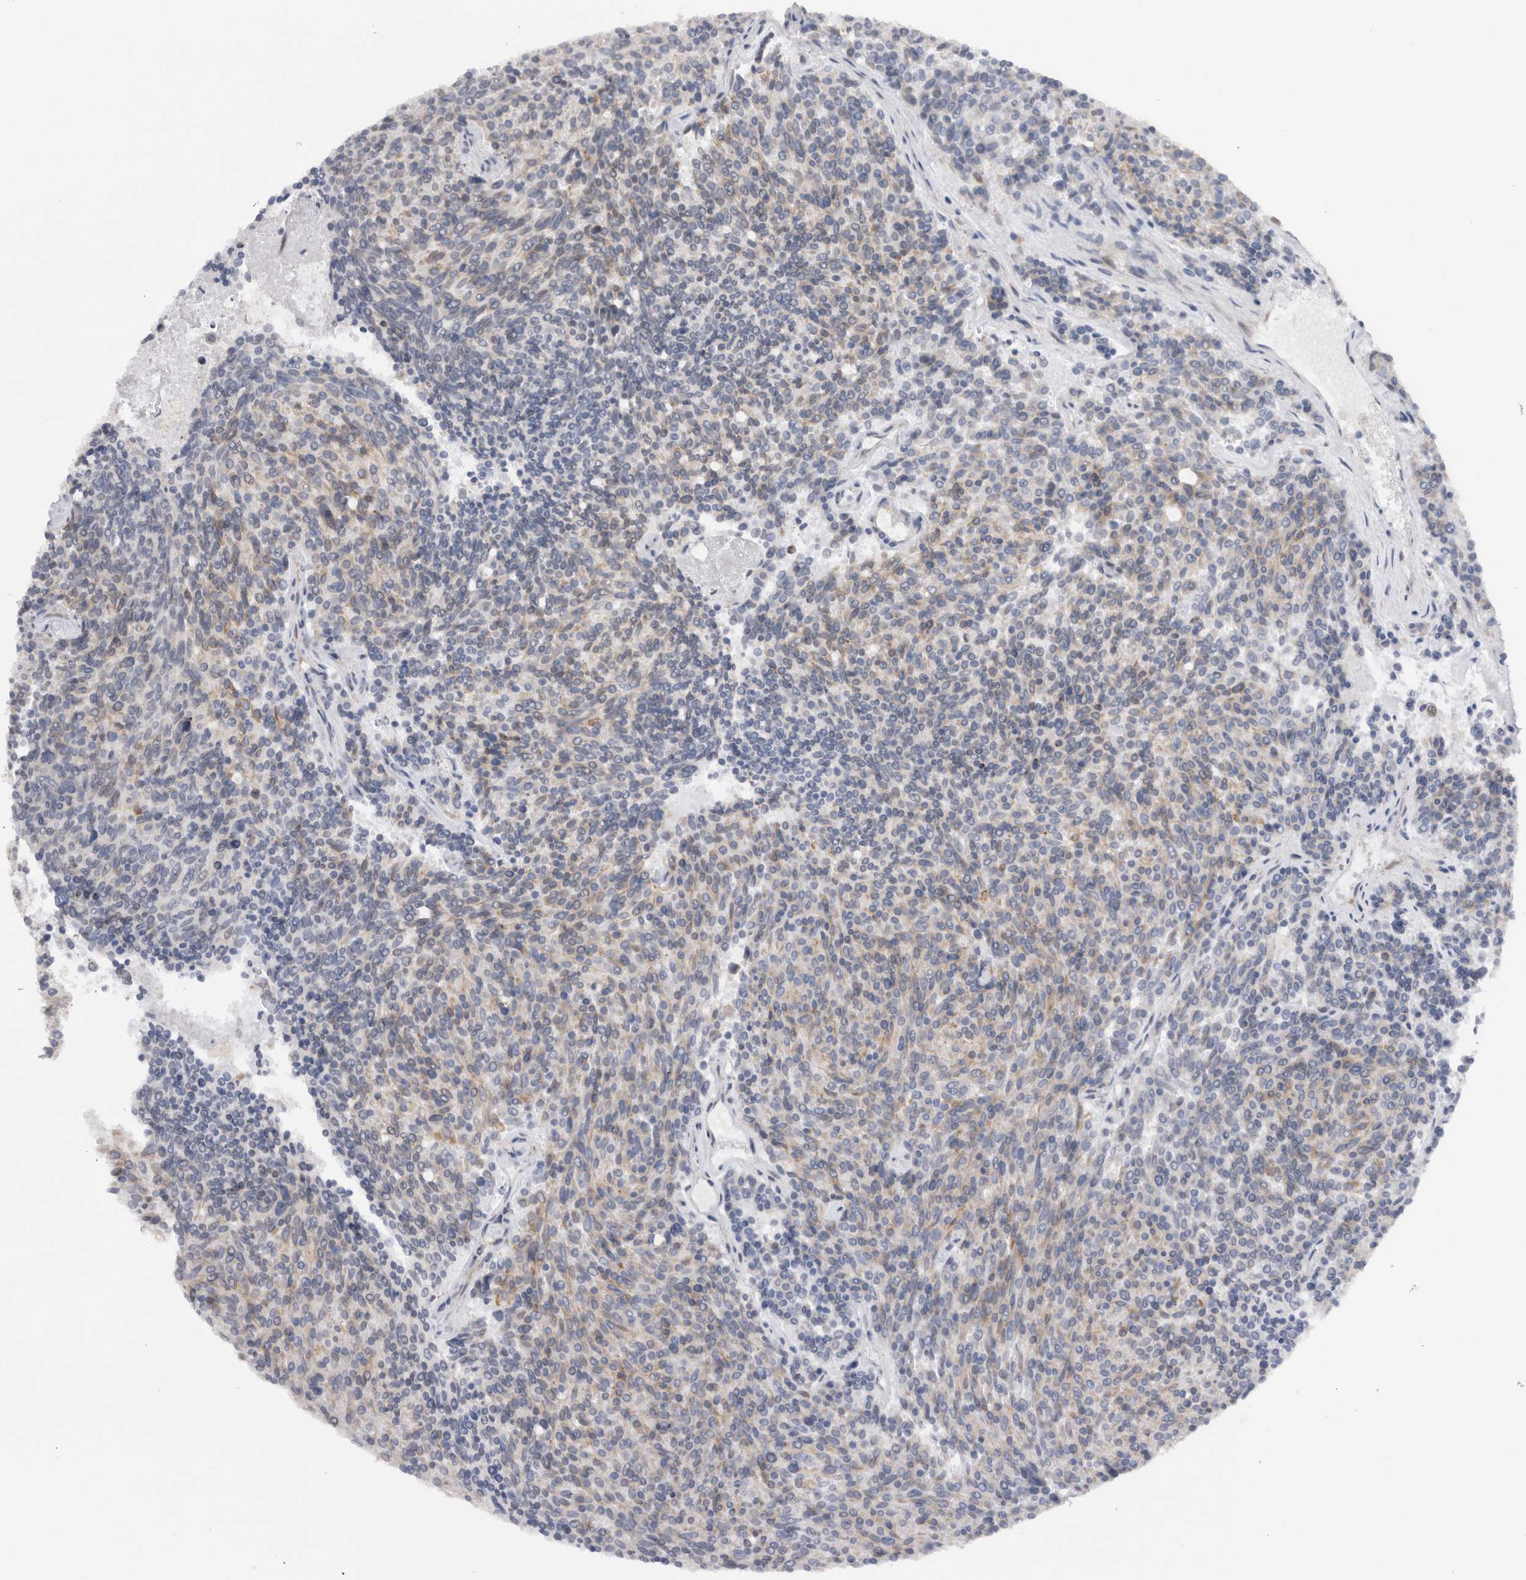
{"staining": {"intensity": "moderate", "quantity": "<25%", "location": "cytoplasmic/membranous"}, "tissue": "carcinoid", "cell_type": "Tumor cells", "image_type": "cancer", "snomed": [{"axis": "morphology", "description": "Carcinoid, malignant, NOS"}, {"axis": "topography", "description": "Pancreas"}], "caption": "Immunohistochemistry (IHC) histopathology image of neoplastic tissue: human carcinoid stained using IHC shows low levels of moderate protein expression localized specifically in the cytoplasmic/membranous of tumor cells, appearing as a cytoplasmic/membranous brown color.", "gene": "VCPIP1", "patient": {"sex": "female", "age": 54}}